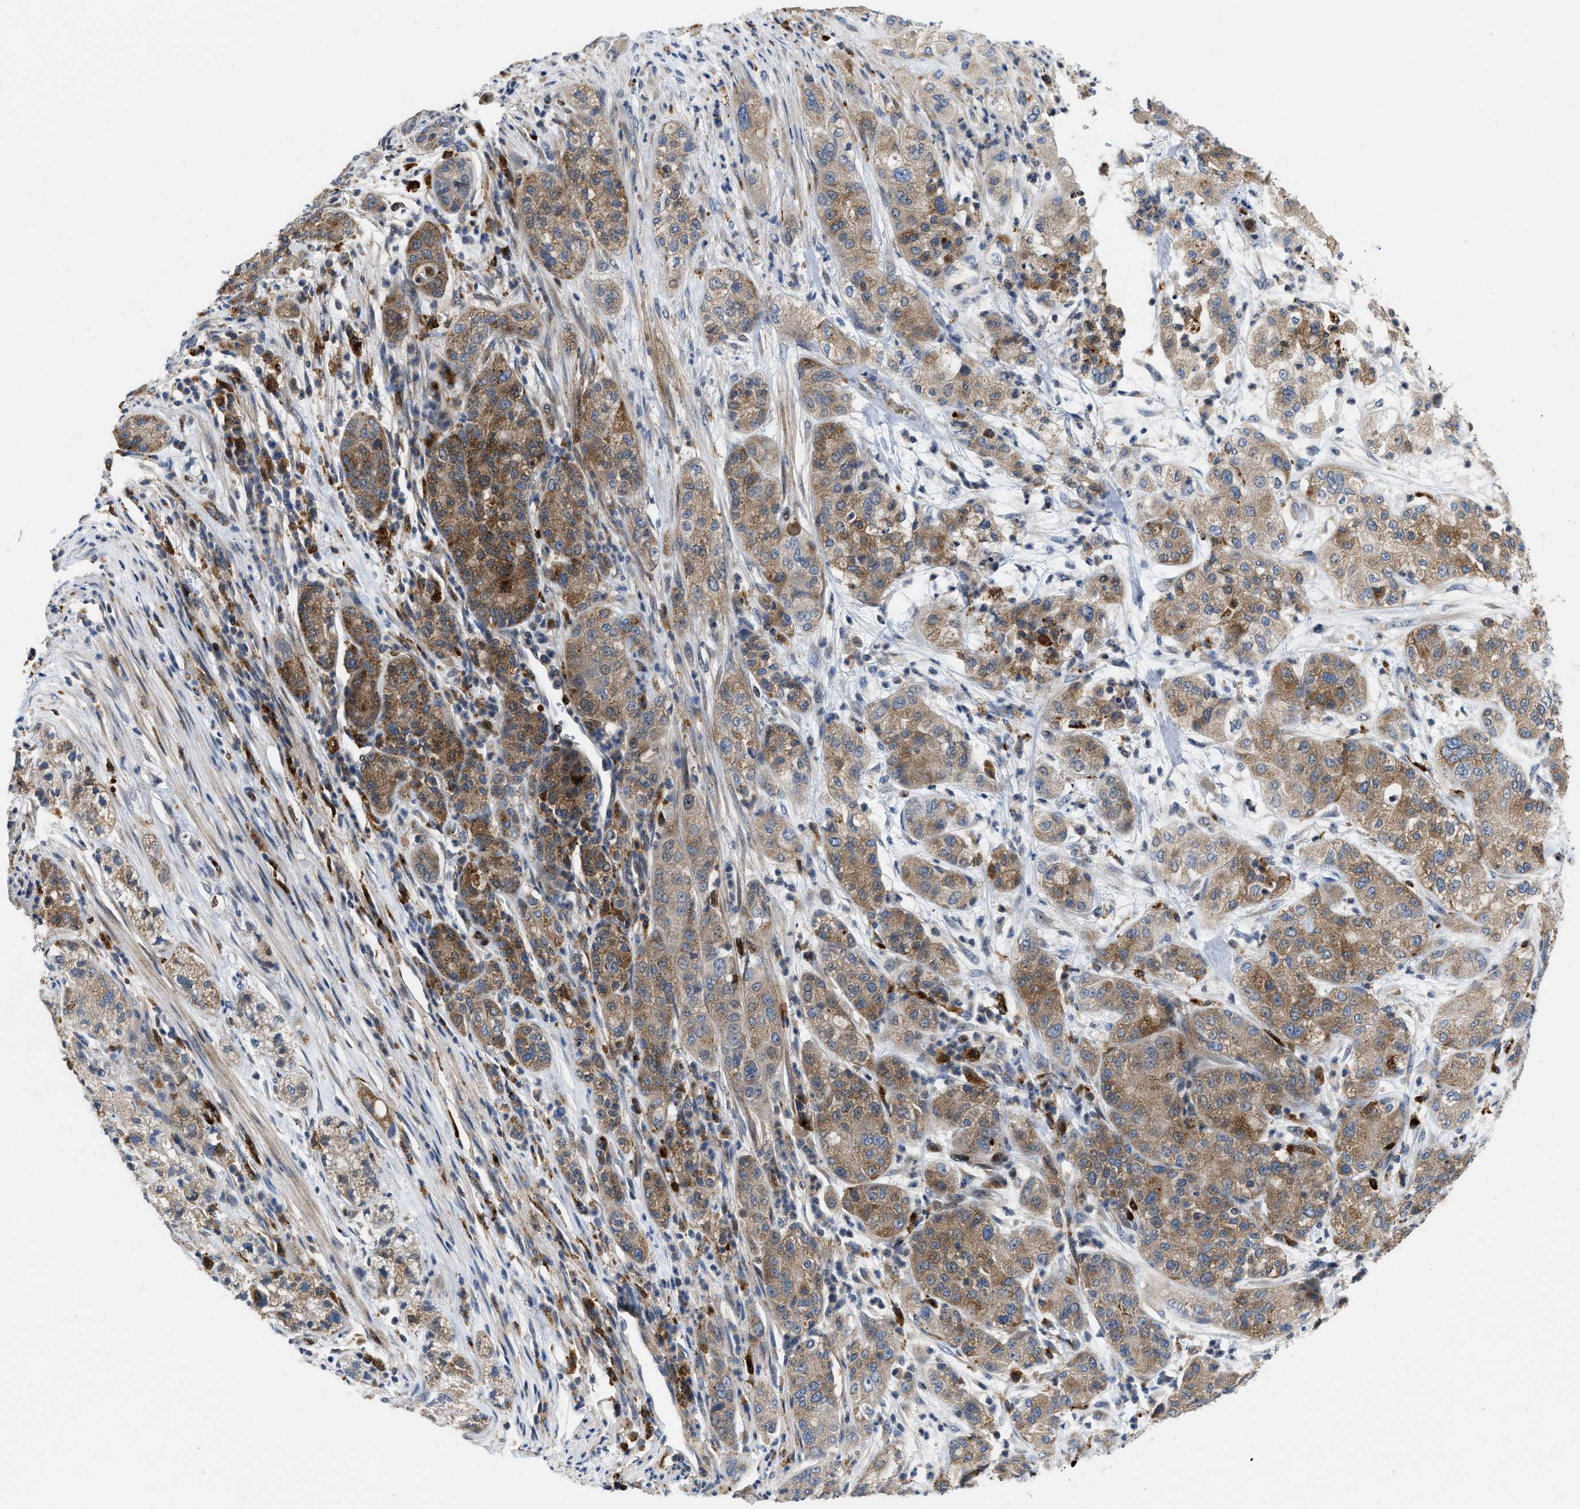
{"staining": {"intensity": "moderate", "quantity": ">75%", "location": "cytoplasmic/membranous"}, "tissue": "pancreatic cancer", "cell_type": "Tumor cells", "image_type": "cancer", "snomed": [{"axis": "morphology", "description": "Adenocarcinoma, NOS"}, {"axis": "topography", "description": "Pancreas"}], "caption": "A micrograph showing moderate cytoplasmic/membranous positivity in about >75% of tumor cells in pancreatic cancer (adenocarcinoma), as visualized by brown immunohistochemical staining.", "gene": "ENPP4", "patient": {"sex": "female", "age": 78}}